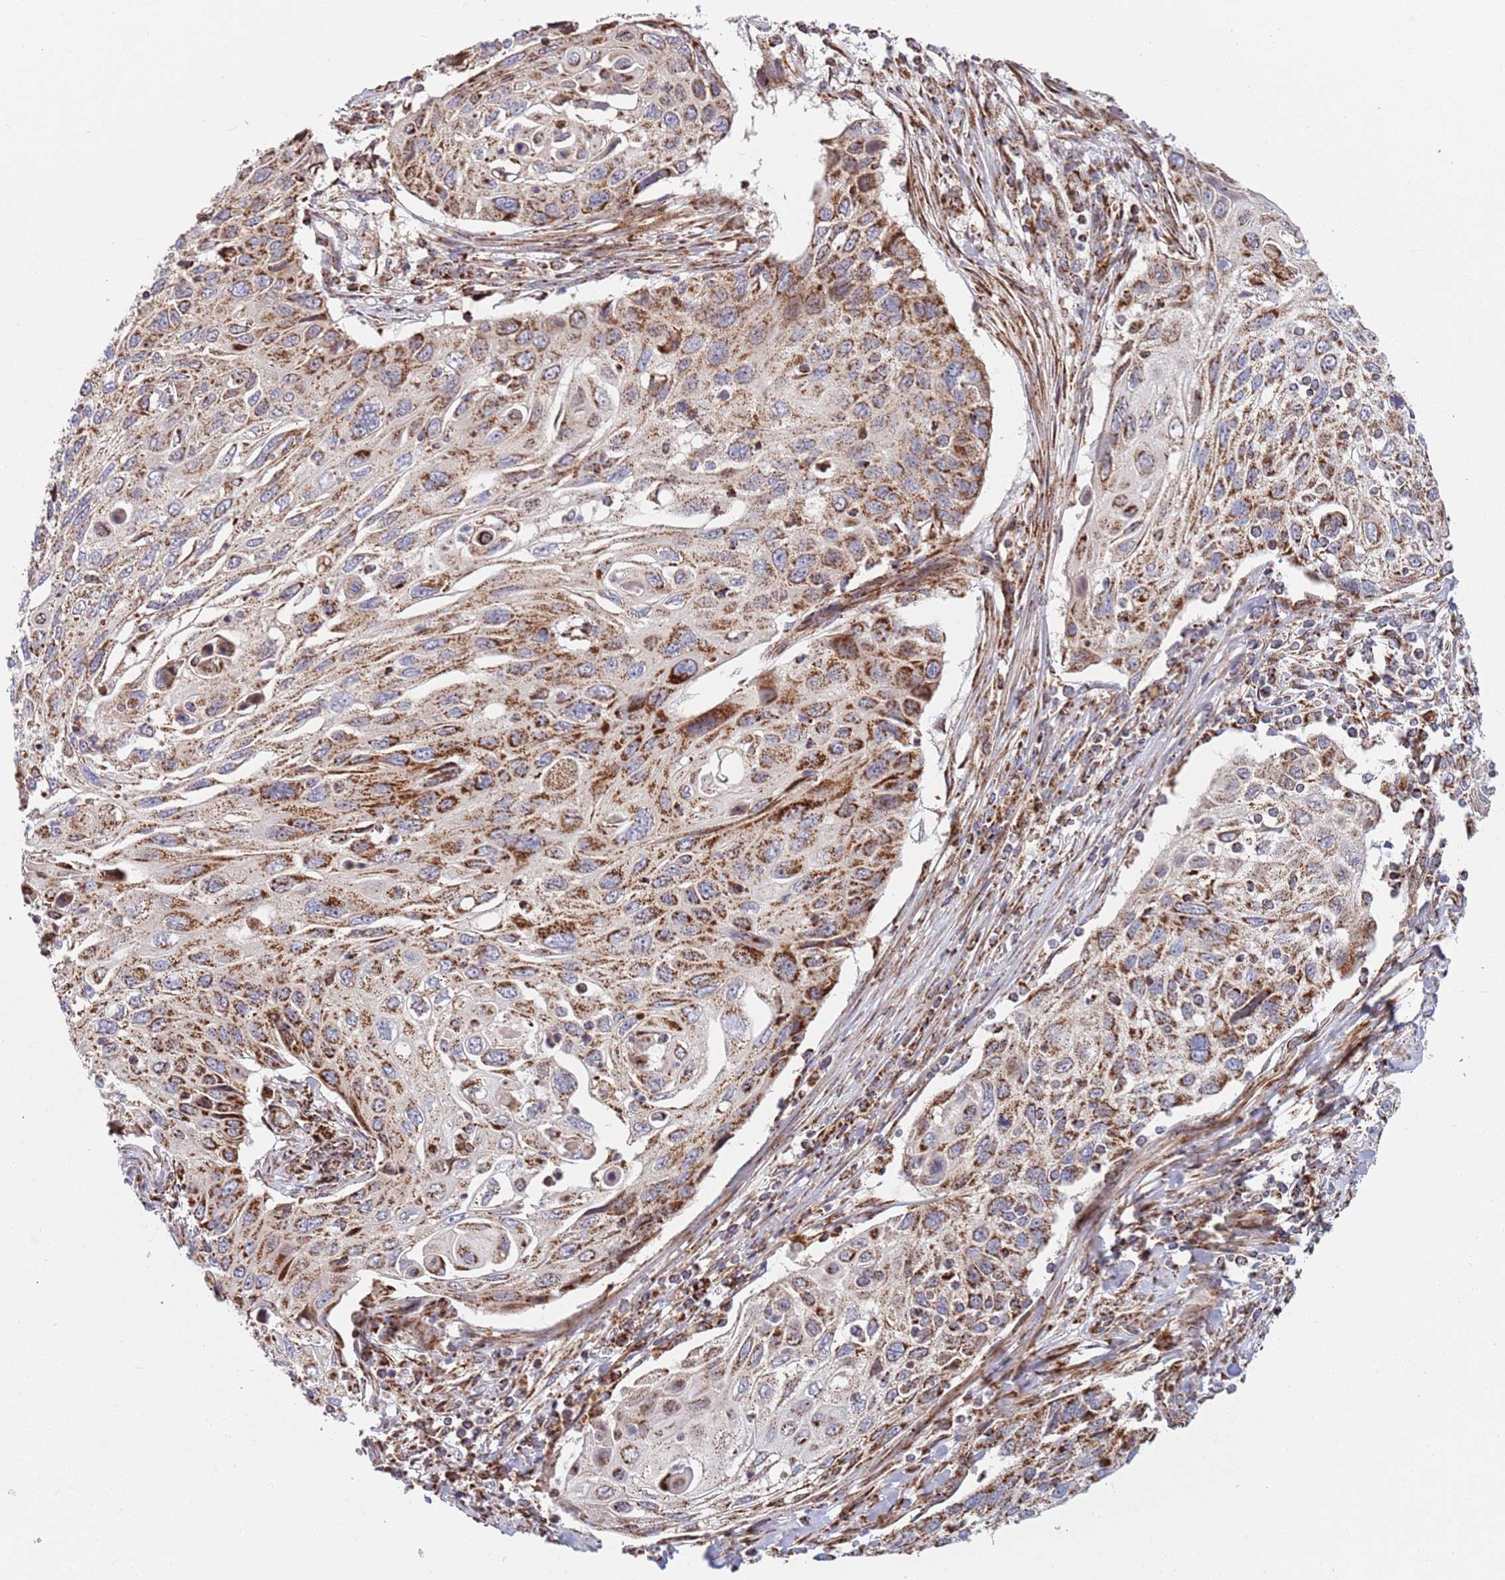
{"staining": {"intensity": "strong", "quantity": ">75%", "location": "cytoplasmic/membranous"}, "tissue": "cervical cancer", "cell_type": "Tumor cells", "image_type": "cancer", "snomed": [{"axis": "morphology", "description": "Squamous cell carcinoma, NOS"}, {"axis": "topography", "description": "Cervix"}], "caption": "Protein staining of cervical cancer (squamous cell carcinoma) tissue reveals strong cytoplasmic/membranous expression in approximately >75% of tumor cells.", "gene": "ATP5PD", "patient": {"sex": "female", "age": 70}}